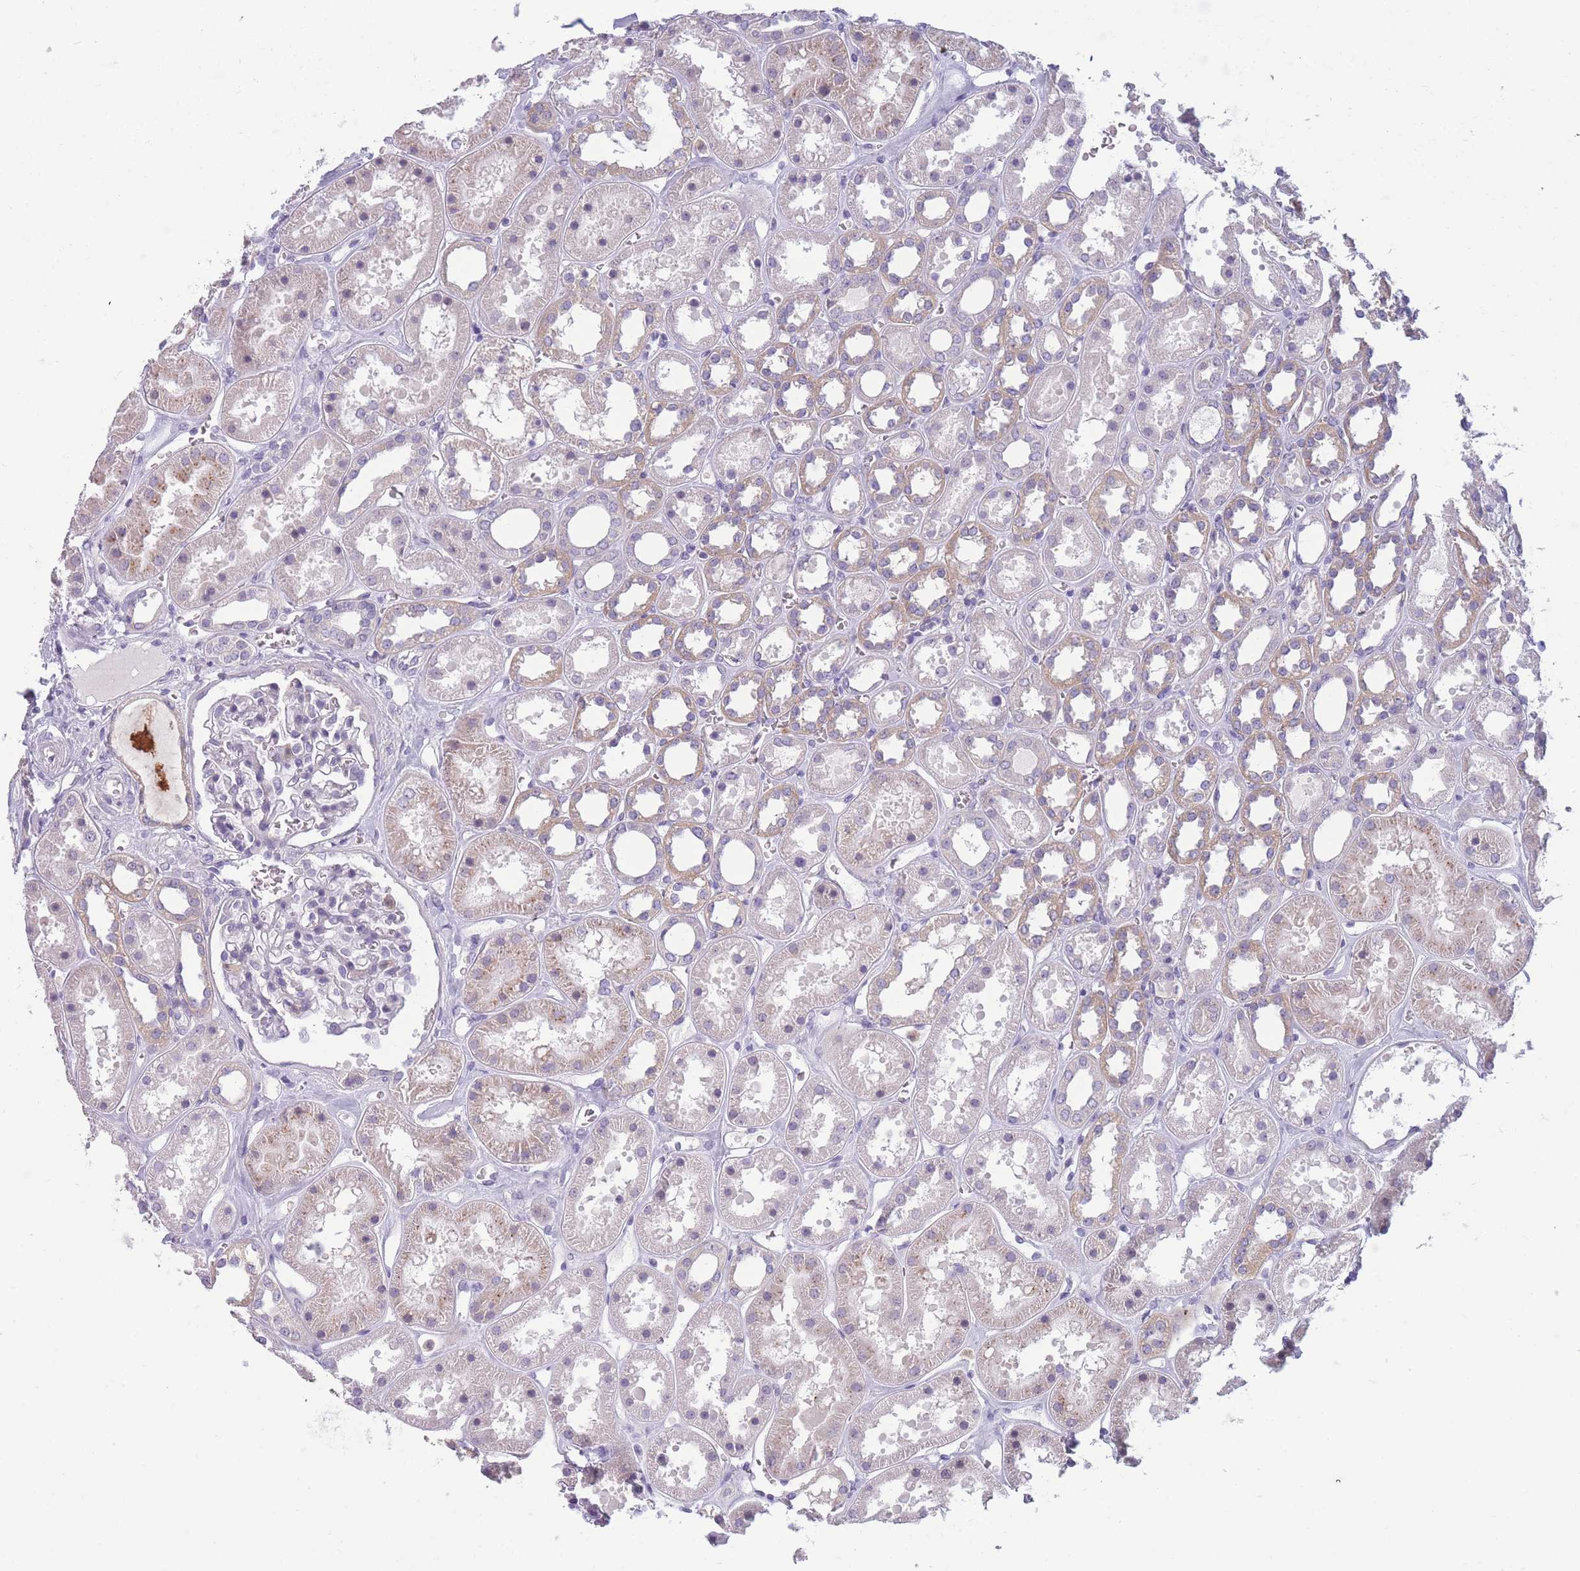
{"staining": {"intensity": "negative", "quantity": "none", "location": "none"}, "tissue": "kidney", "cell_type": "Cells in glomeruli", "image_type": "normal", "snomed": [{"axis": "morphology", "description": "Normal tissue, NOS"}, {"axis": "topography", "description": "Kidney"}], "caption": "DAB immunohistochemical staining of normal human kidney demonstrates no significant staining in cells in glomeruli.", "gene": "NDUFAF6", "patient": {"sex": "female", "age": 41}}